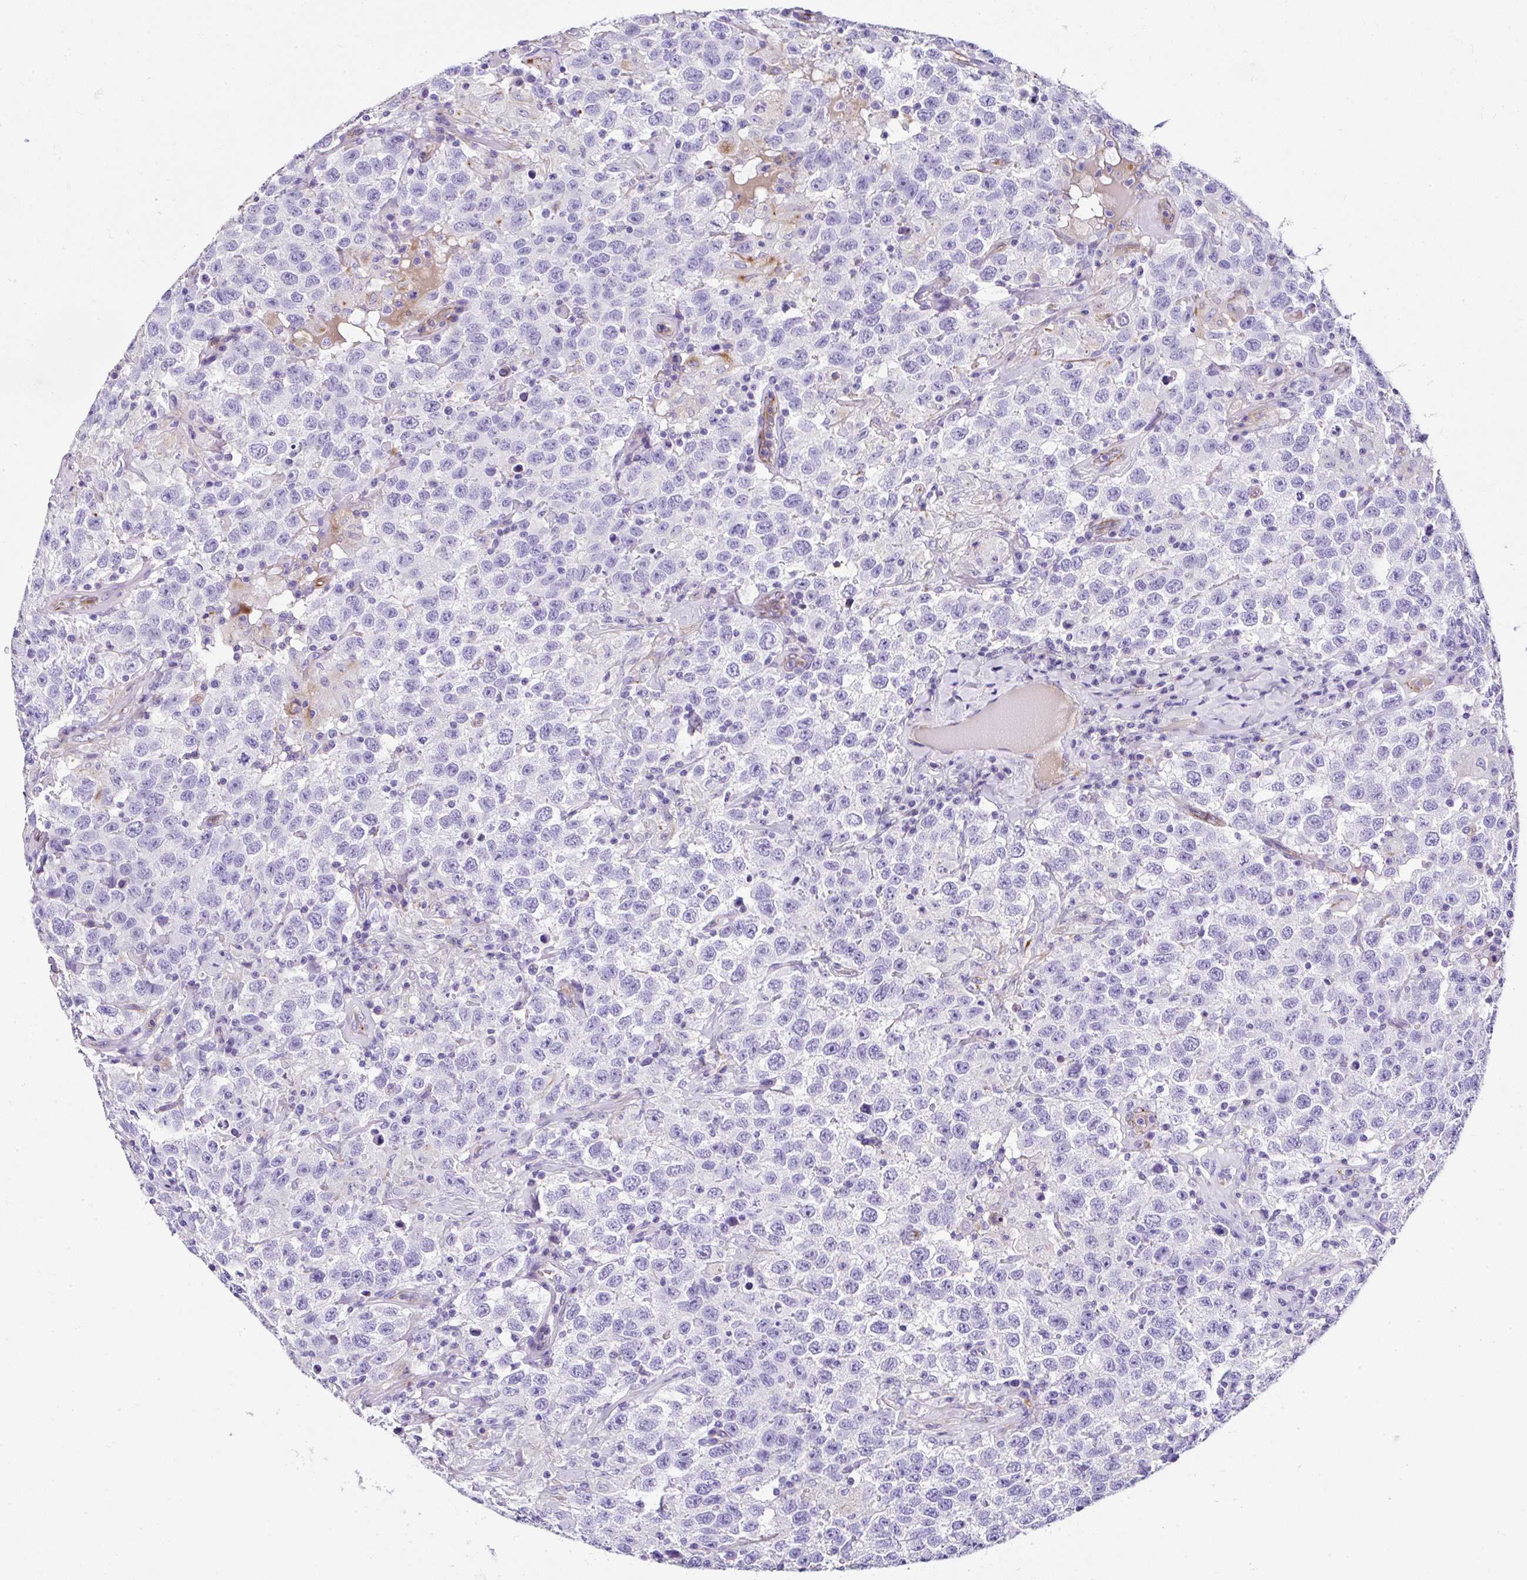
{"staining": {"intensity": "negative", "quantity": "none", "location": "none"}, "tissue": "testis cancer", "cell_type": "Tumor cells", "image_type": "cancer", "snomed": [{"axis": "morphology", "description": "Seminoma, NOS"}, {"axis": "topography", "description": "Testis"}], "caption": "Immunohistochemistry of human testis seminoma shows no positivity in tumor cells.", "gene": "DEPDC5", "patient": {"sex": "male", "age": 41}}